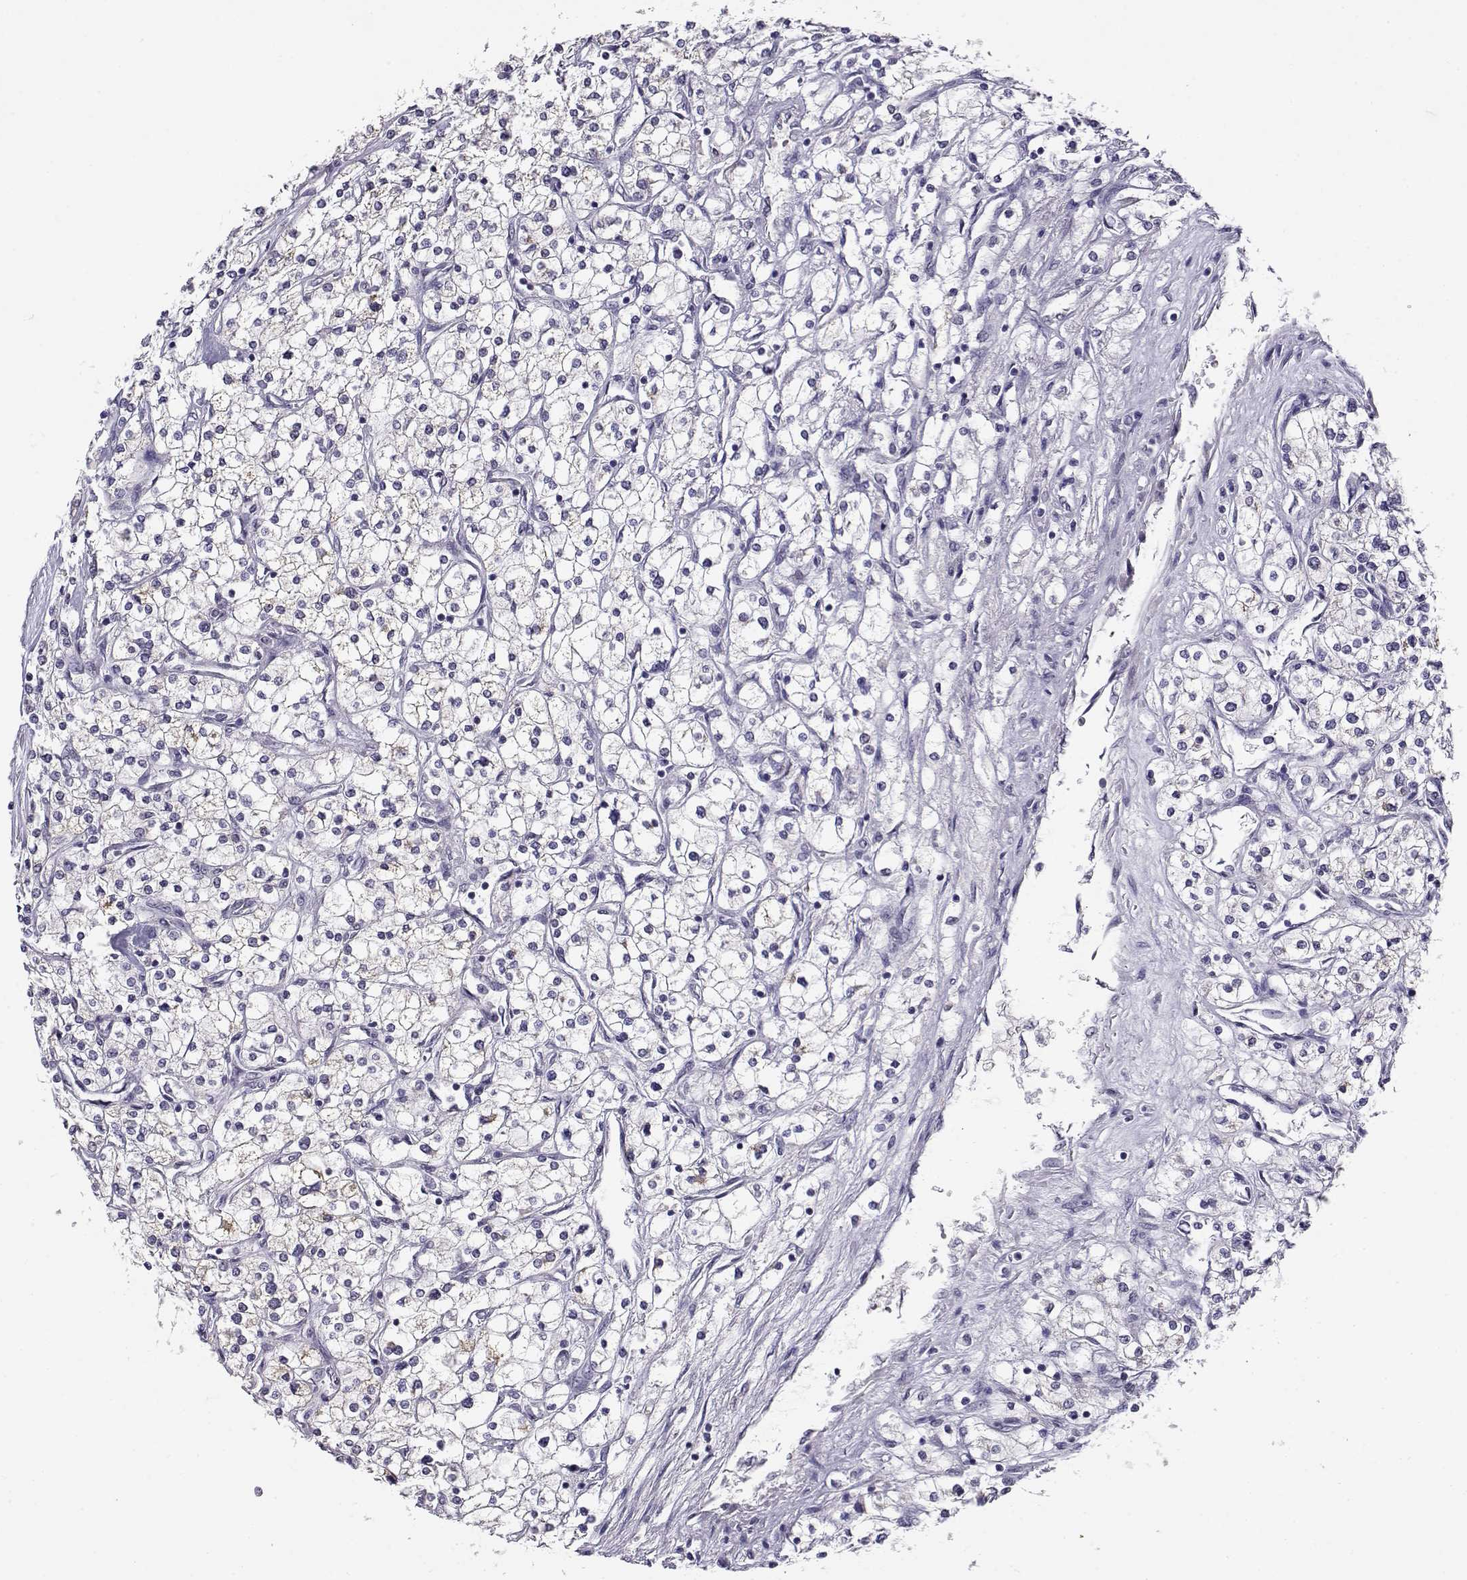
{"staining": {"intensity": "negative", "quantity": "none", "location": "none"}, "tissue": "renal cancer", "cell_type": "Tumor cells", "image_type": "cancer", "snomed": [{"axis": "morphology", "description": "Adenocarcinoma, NOS"}, {"axis": "topography", "description": "Kidney"}], "caption": "Protein analysis of renal adenocarcinoma shows no significant positivity in tumor cells.", "gene": "RHOXF2", "patient": {"sex": "male", "age": 80}}